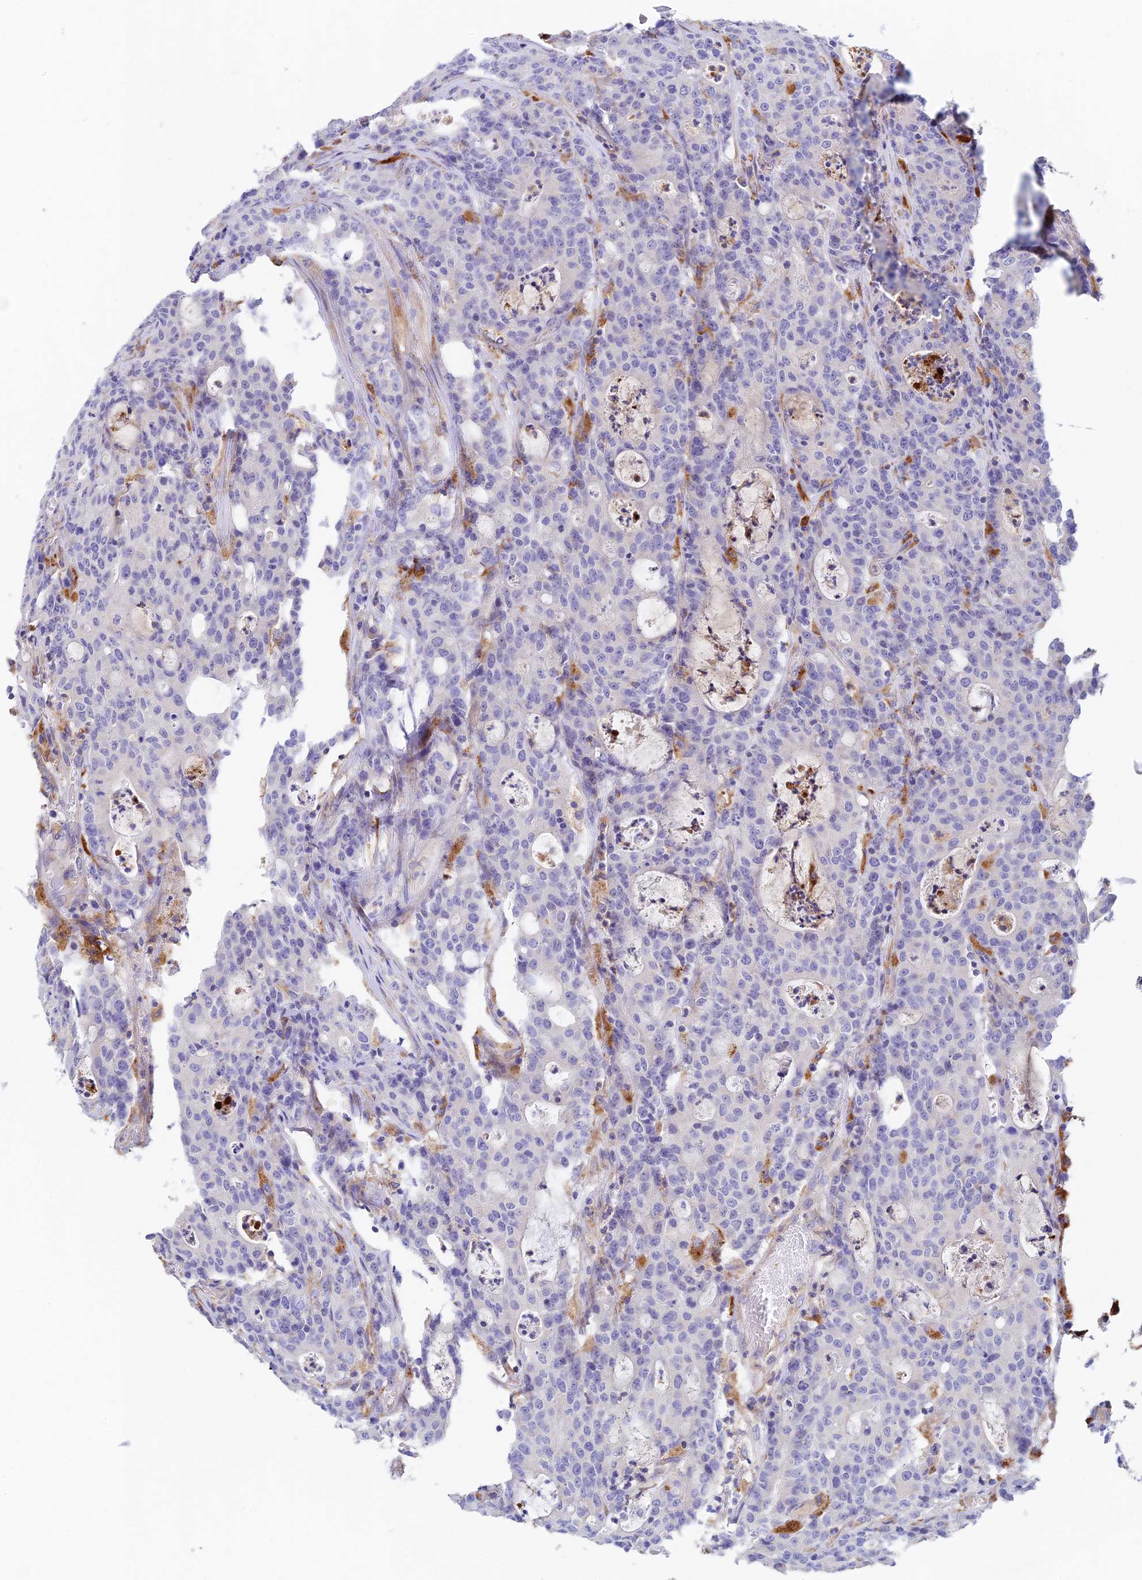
{"staining": {"intensity": "negative", "quantity": "none", "location": "none"}, "tissue": "colorectal cancer", "cell_type": "Tumor cells", "image_type": "cancer", "snomed": [{"axis": "morphology", "description": "Adenocarcinoma, NOS"}, {"axis": "topography", "description": "Colon"}], "caption": "This photomicrograph is of colorectal adenocarcinoma stained with immunohistochemistry to label a protein in brown with the nuclei are counter-stained blue. There is no staining in tumor cells. The staining is performed using DAB (3,3'-diaminobenzidine) brown chromogen with nuclei counter-stained in using hematoxylin.", "gene": "RPGRIP1L", "patient": {"sex": "male", "age": 83}}